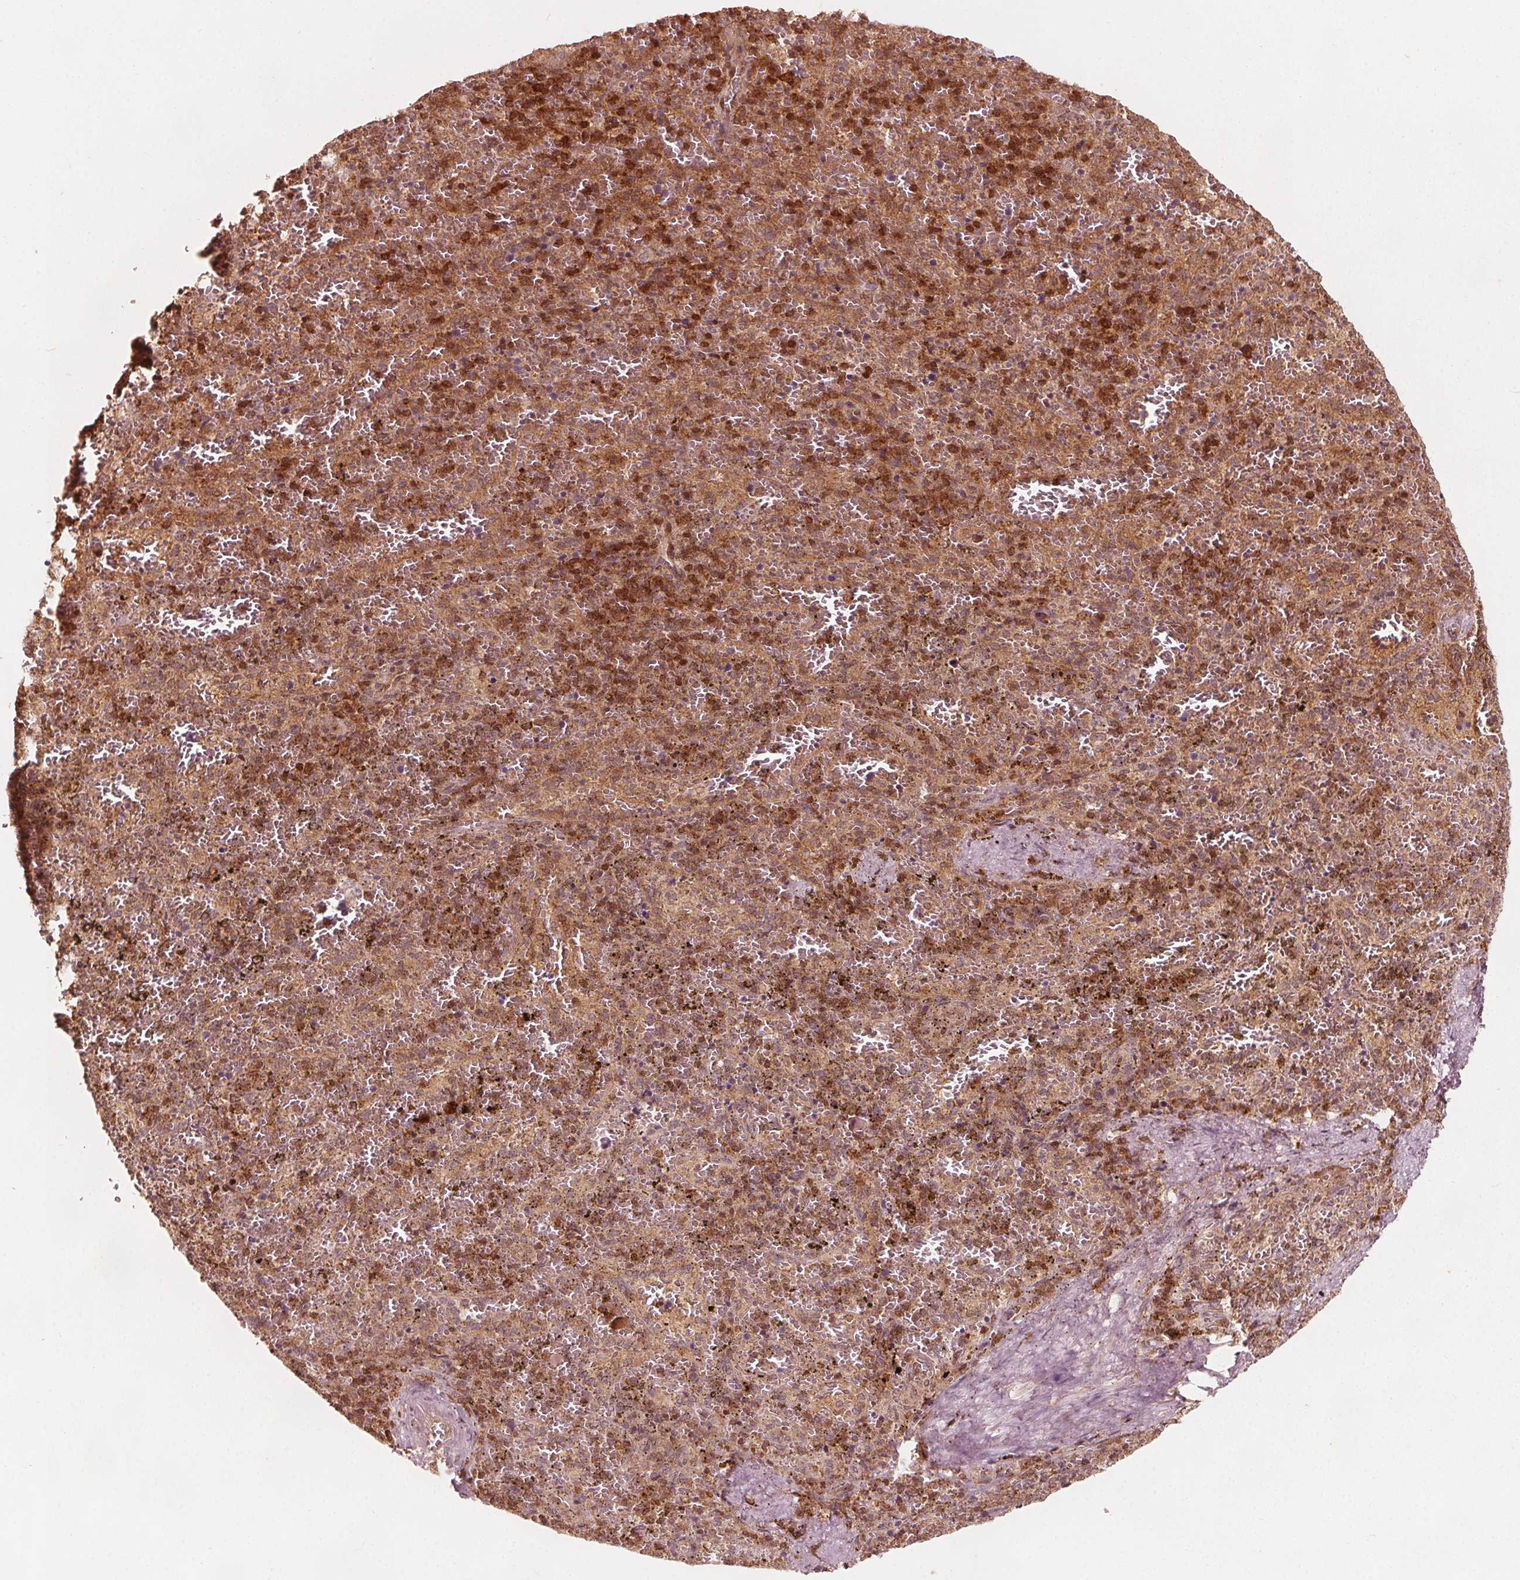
{"staining": {"intensity": "moderate", "quantity": ">75%", "location": "cytoplasmic/membranous,nuclear"}, "tissue": "spleen", "cell_type": "Cells in red pulp", "image_type": "normal", "snomed": [{"axis": "morphology", "description": "Normal tissue, NOS"}, {"axis": "topography", "description": "Spleen"}], "caption": "This micrograph reveals immunohistochemistry (IHC) staining of benign spleen, with medium moderate cytoplasmic/membranous,nuclear positivity in about >75% of cells in red pulp.", "gene": "AIP", "patient": {"sex": "female", "age": 50}}